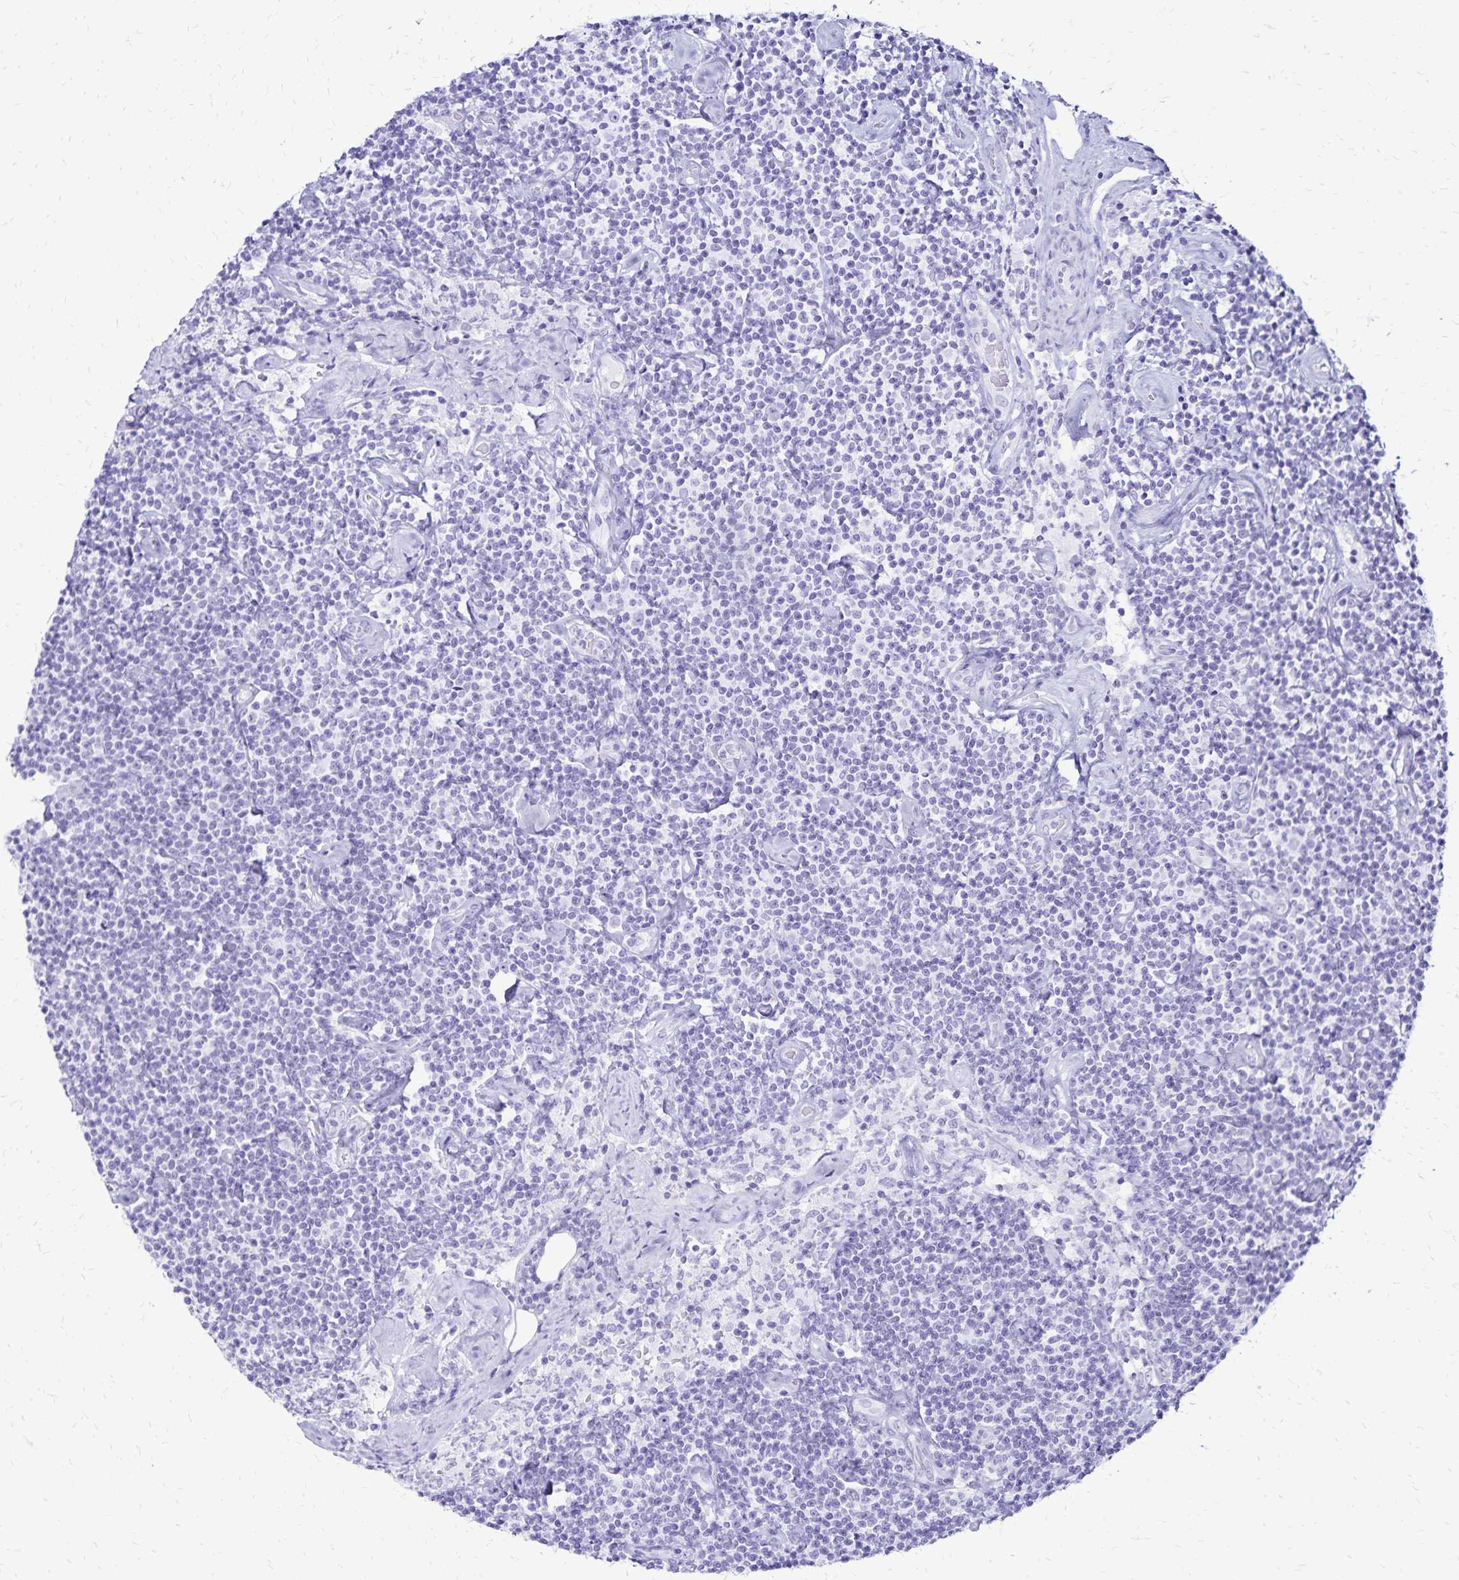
{"staining": {"intensity": "negative", "quantity": "none", "location": "none"}, "tissue": "lymphoma", "cell_type": "Tumor cells", "image_type": "cancer", "snomed": [{"axis": "morphology", "description": "Malignant lymphoma, non-Hodgkin's type, Low grade"}, {"axis": "topography", "description": "Lymph node"}], "caption": "Tumor cells are negative for brown protein staining in lymphoma.", "gene": "LIN28B", "patient": {"sex": "male", "age": 81}}